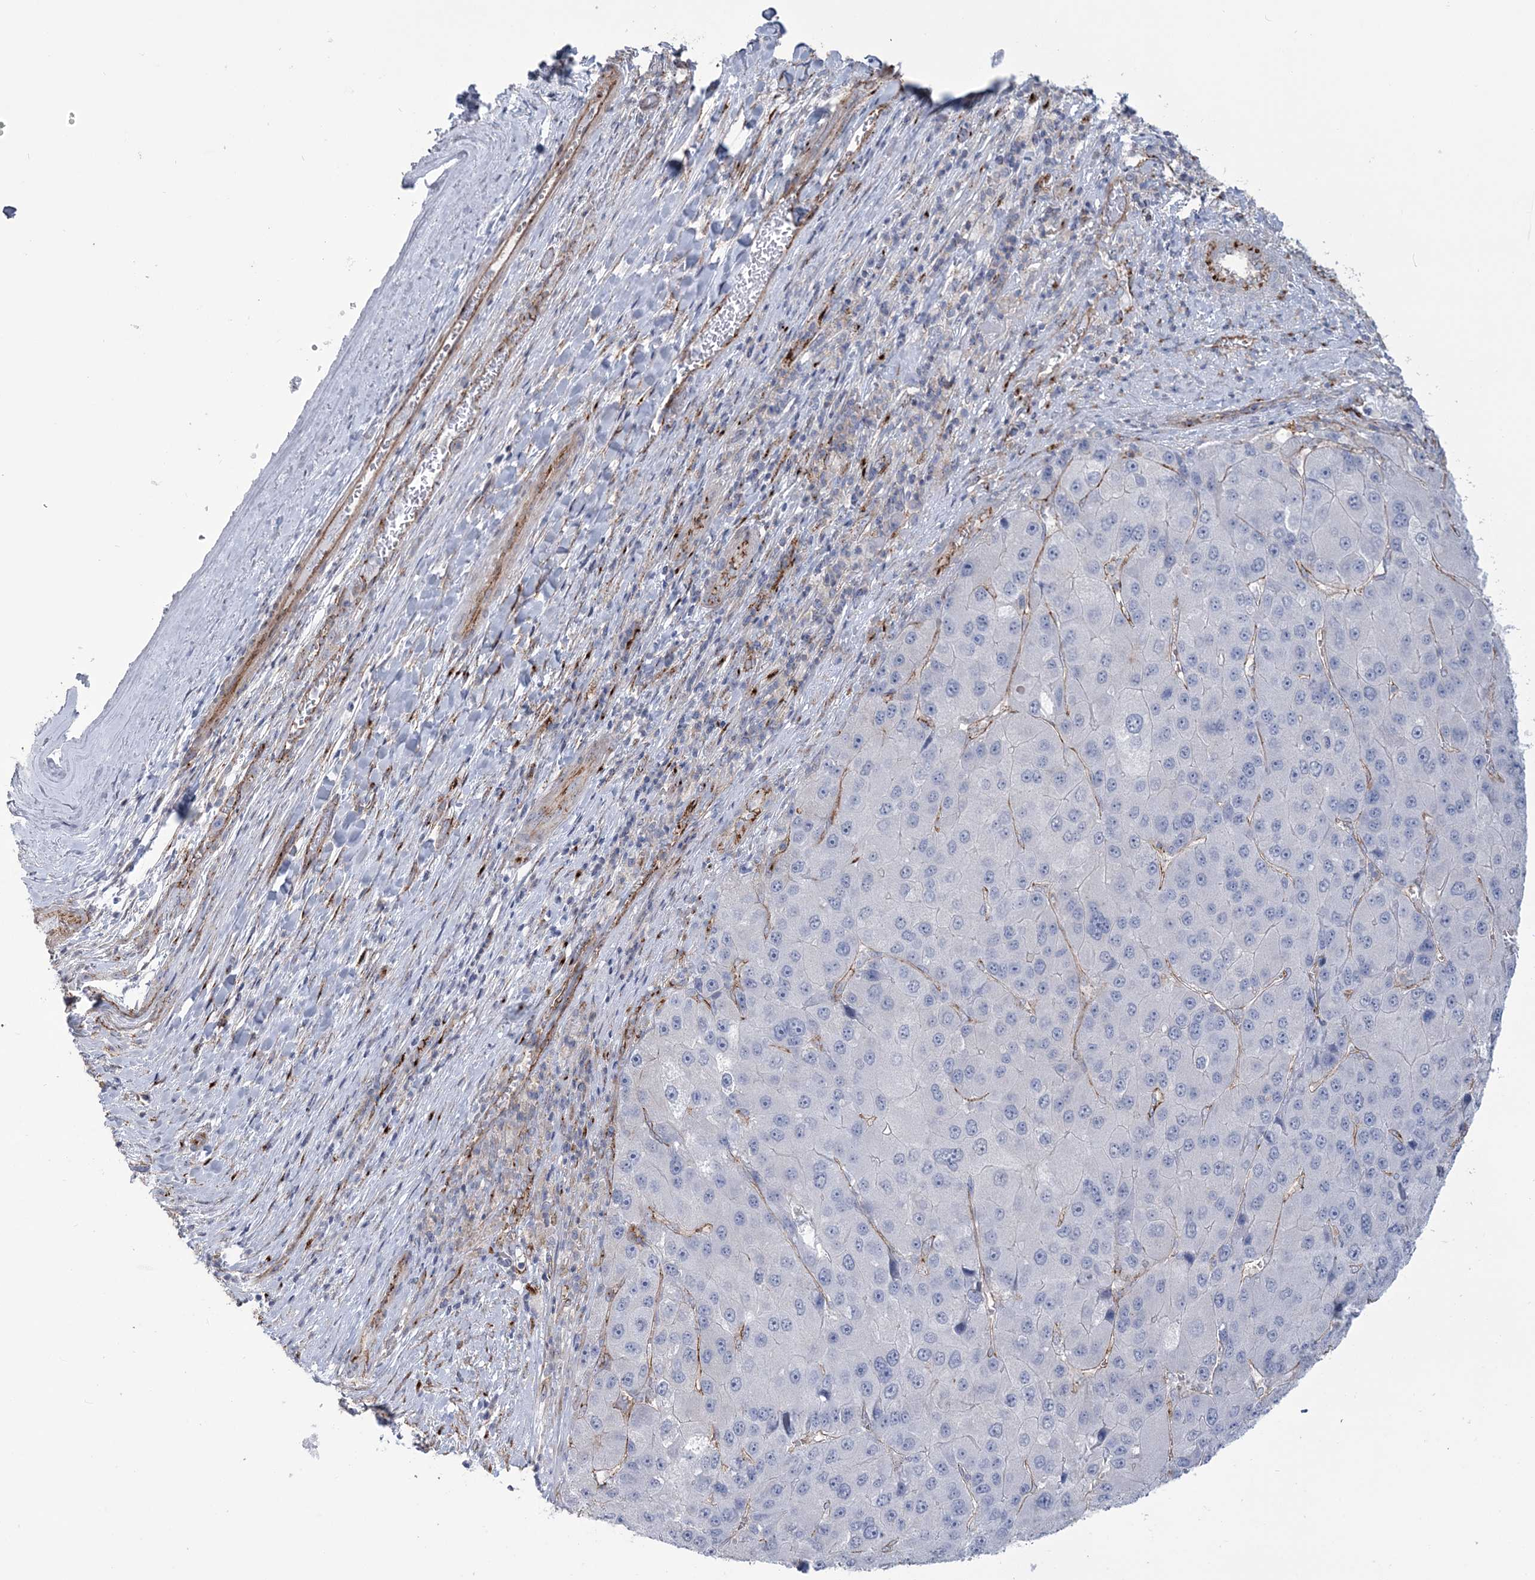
{"staining": {"intensity": "negative", "quantity": "none", "location": "none"}, "tissue": "liver cancer", "cell_type": "Tumor cells", "image_type": "cancer", "snomed": [{"axis": "morphology", "description": "Carcinoma, Hepatocellular, NOS"}, {"axis": "topography", "description": "Liver"}], "caption": "The image exhibits no staining of tumor cells in liver cancer (hepatocellular carcinoma).", "gene": "RAB11FIP5", "patient": {"sex": "female", "age": 73}}